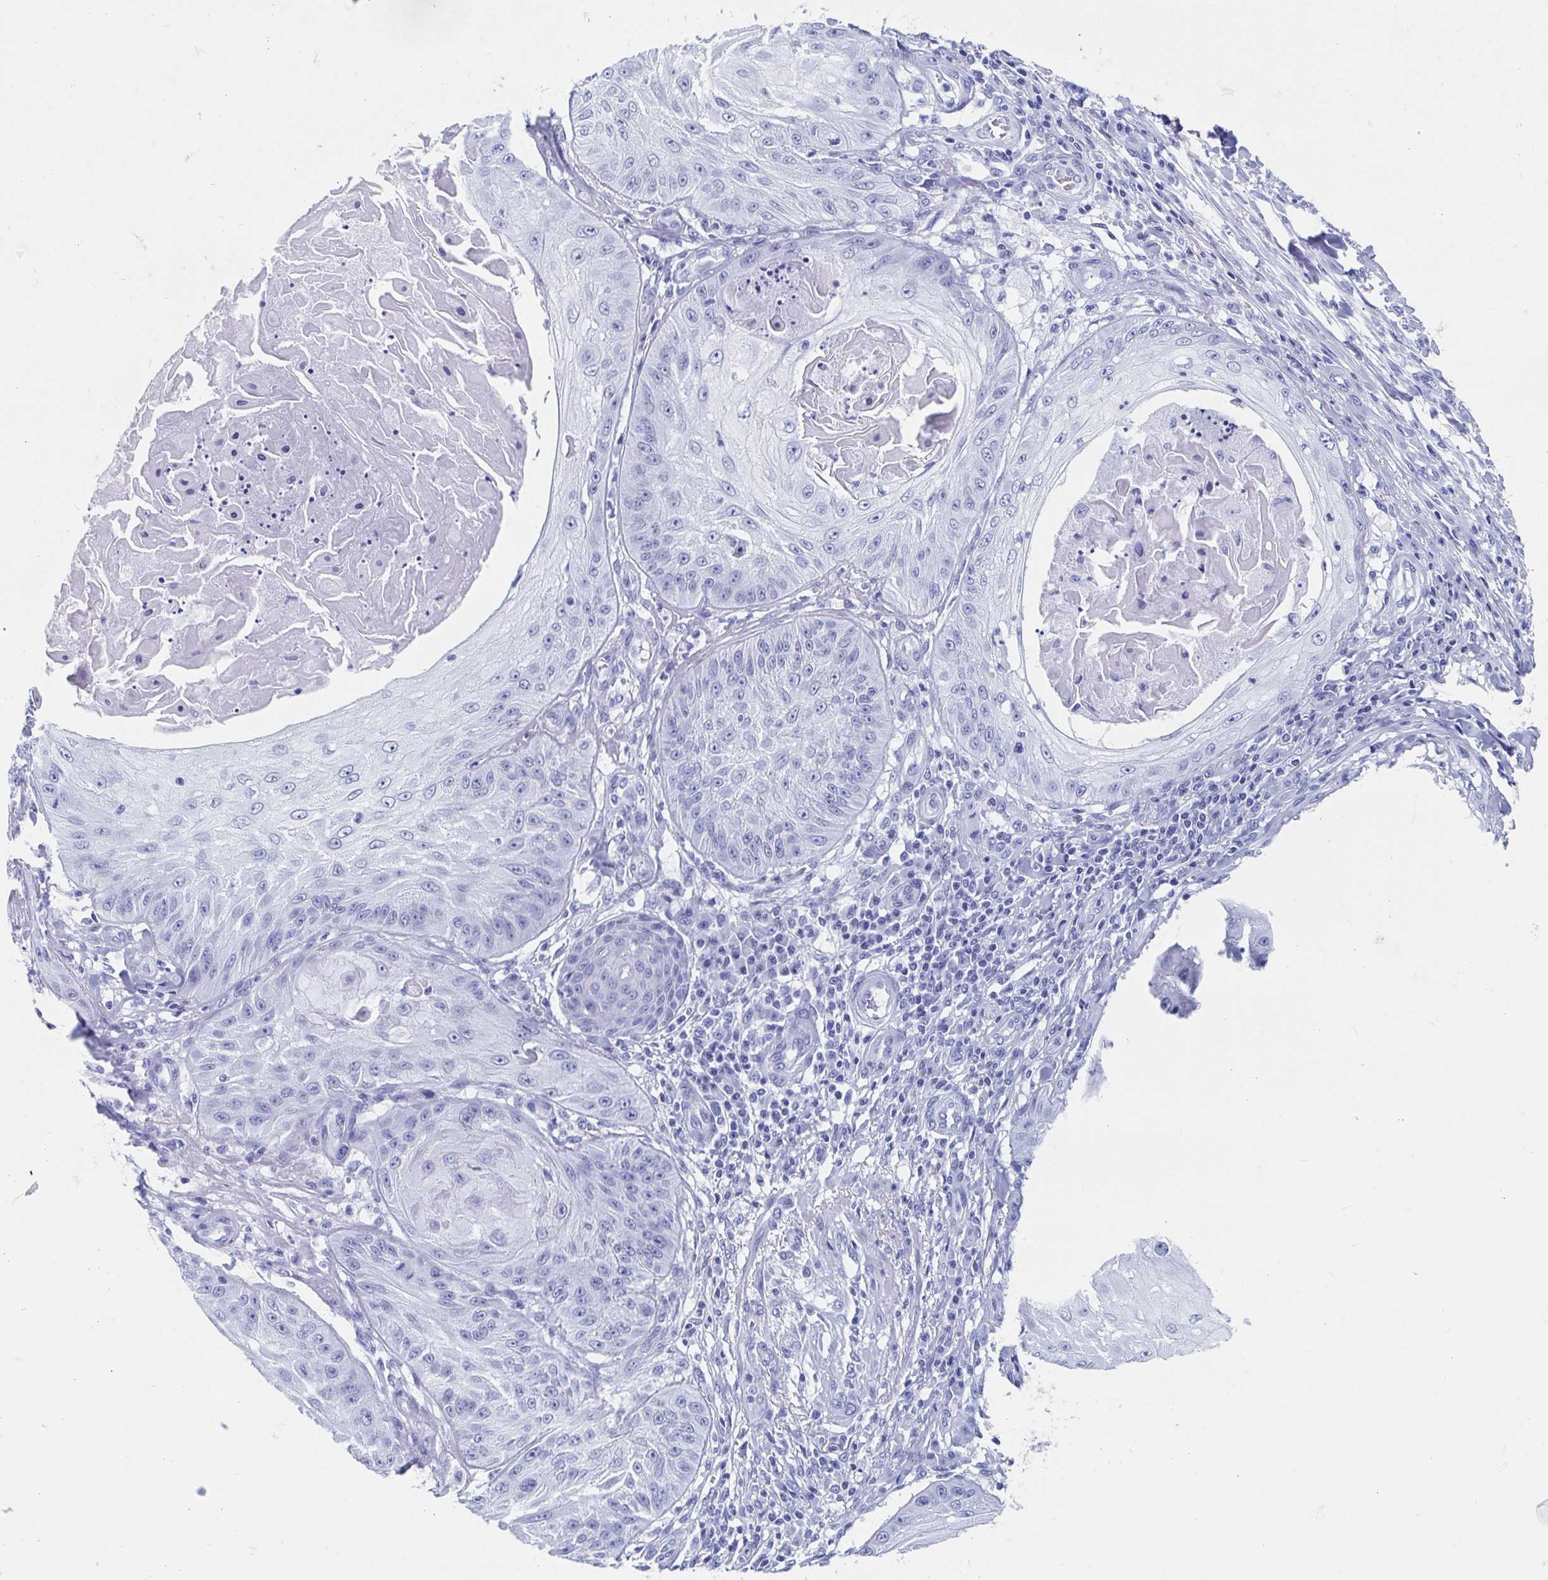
{"staining": {"intensity": "negative", "quantity": "none", "location": "none"}, "tissue": "skin cancer", "cell_type": "Tumor cells", "image_type": "cancer", "snomed": [{"axis": "morphology", "description": "Squamous cell carcinoma, NOS"}, {"axis": "topography", "description": "Skin"}], "caption": "The micrograph reveals no significant positivity in tumor cells of skin cancer. Nuclei are stained in blue.", "gene": "HDGFL1", "patient": {"sex": "male", "age": 70}}